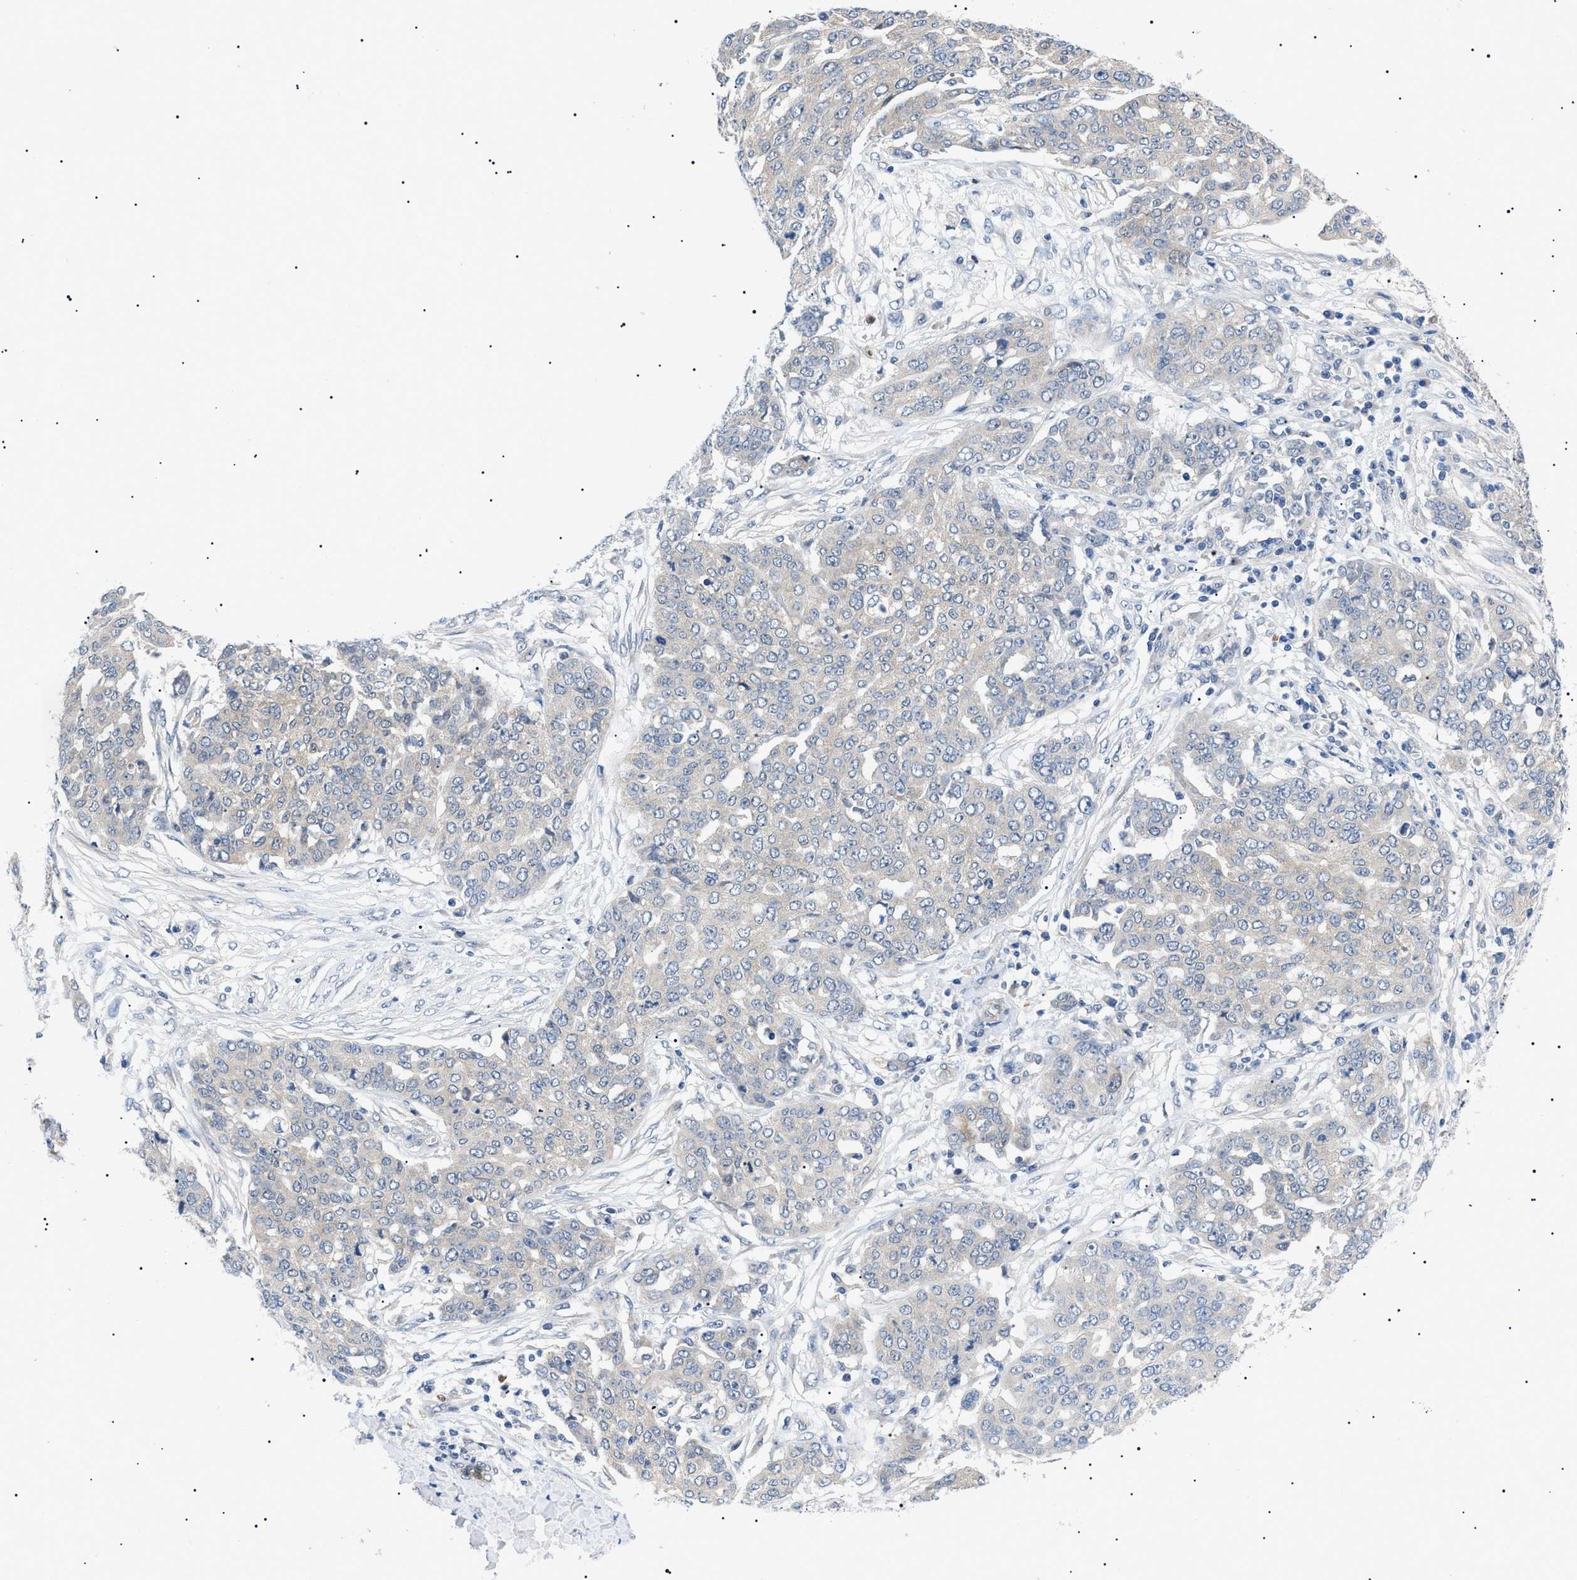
{"staining": {"intensity": "negative", "quantity": "none", "location": "none"}, "tissue": "ovarian cancer", "cell_type": "Tumor cells", "image_type": "cancer", "snomed": [{"axis": "morphology", "description": "Cystadenocarcinoma, serous, NOS"}, {"axis": "topography", "description": "Soft tissue"}, {"axis": "topography", "description": "Ovary"}], "caption": "High magnification brightfield microscopy of serous cystadenocarcinoma (ovarian) stained with DAB (brown) and counterstained with hematoxylin (blue): tumor cells show no significant expression. (DAB immunohistochemistry with hematoxylin counter stain).", "gene": "RIPK1", "patient": {"sex": "female", "age": 57}}